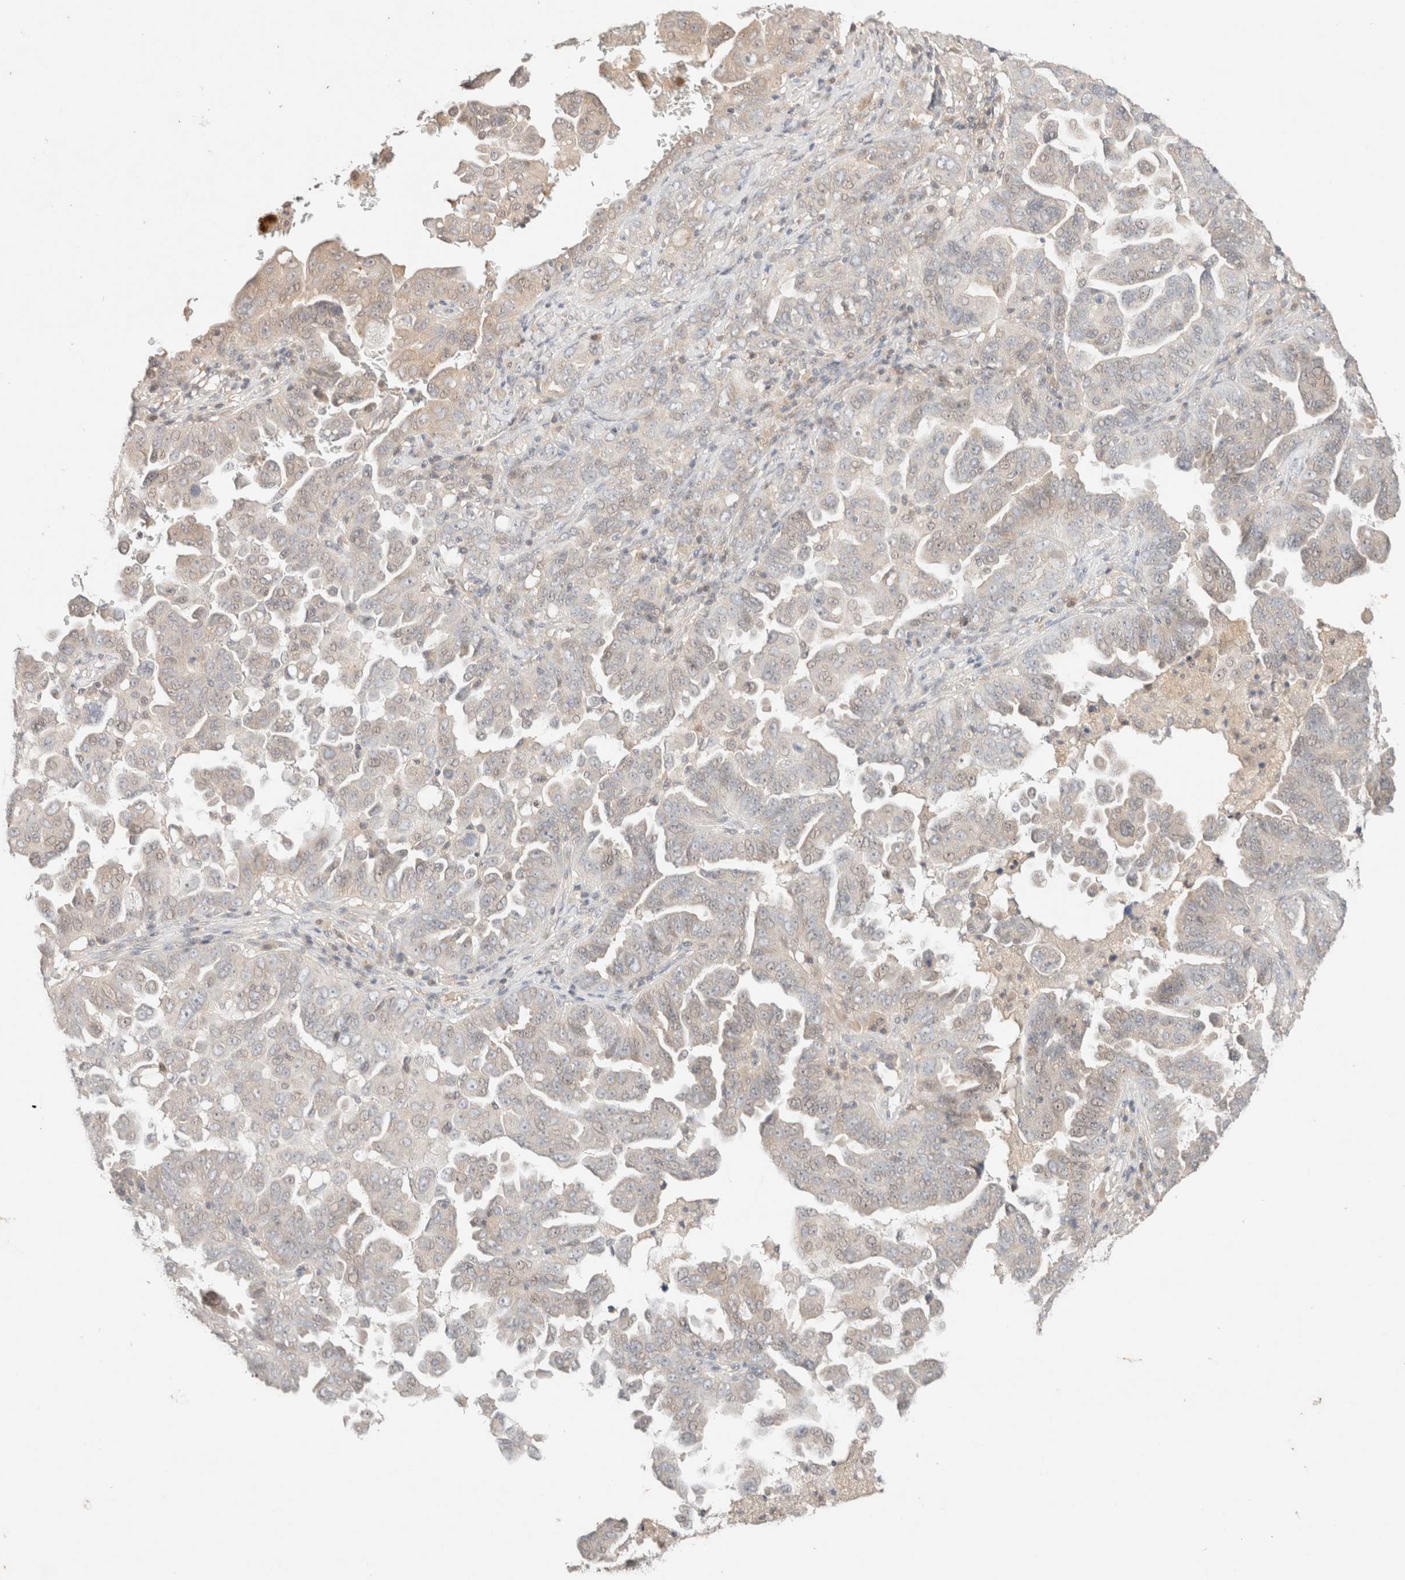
{"staining": {"intensity": "negative", "quantity": "none", "location": "none"}, "tissue": "ovarian cancer", "cell_type": "Tumor cells", "image_type": "cancer", "snomed": [{"axis": "morphology", "description": "Carcinoma, endometroid"}, {"axis": "topography", "description": "Ovary"}], "caption": "Tumor cells show no significant protein positivity in ovarian cancer.", "gene": "SARM1", "patient": {"sex": "female", "age": 62}}